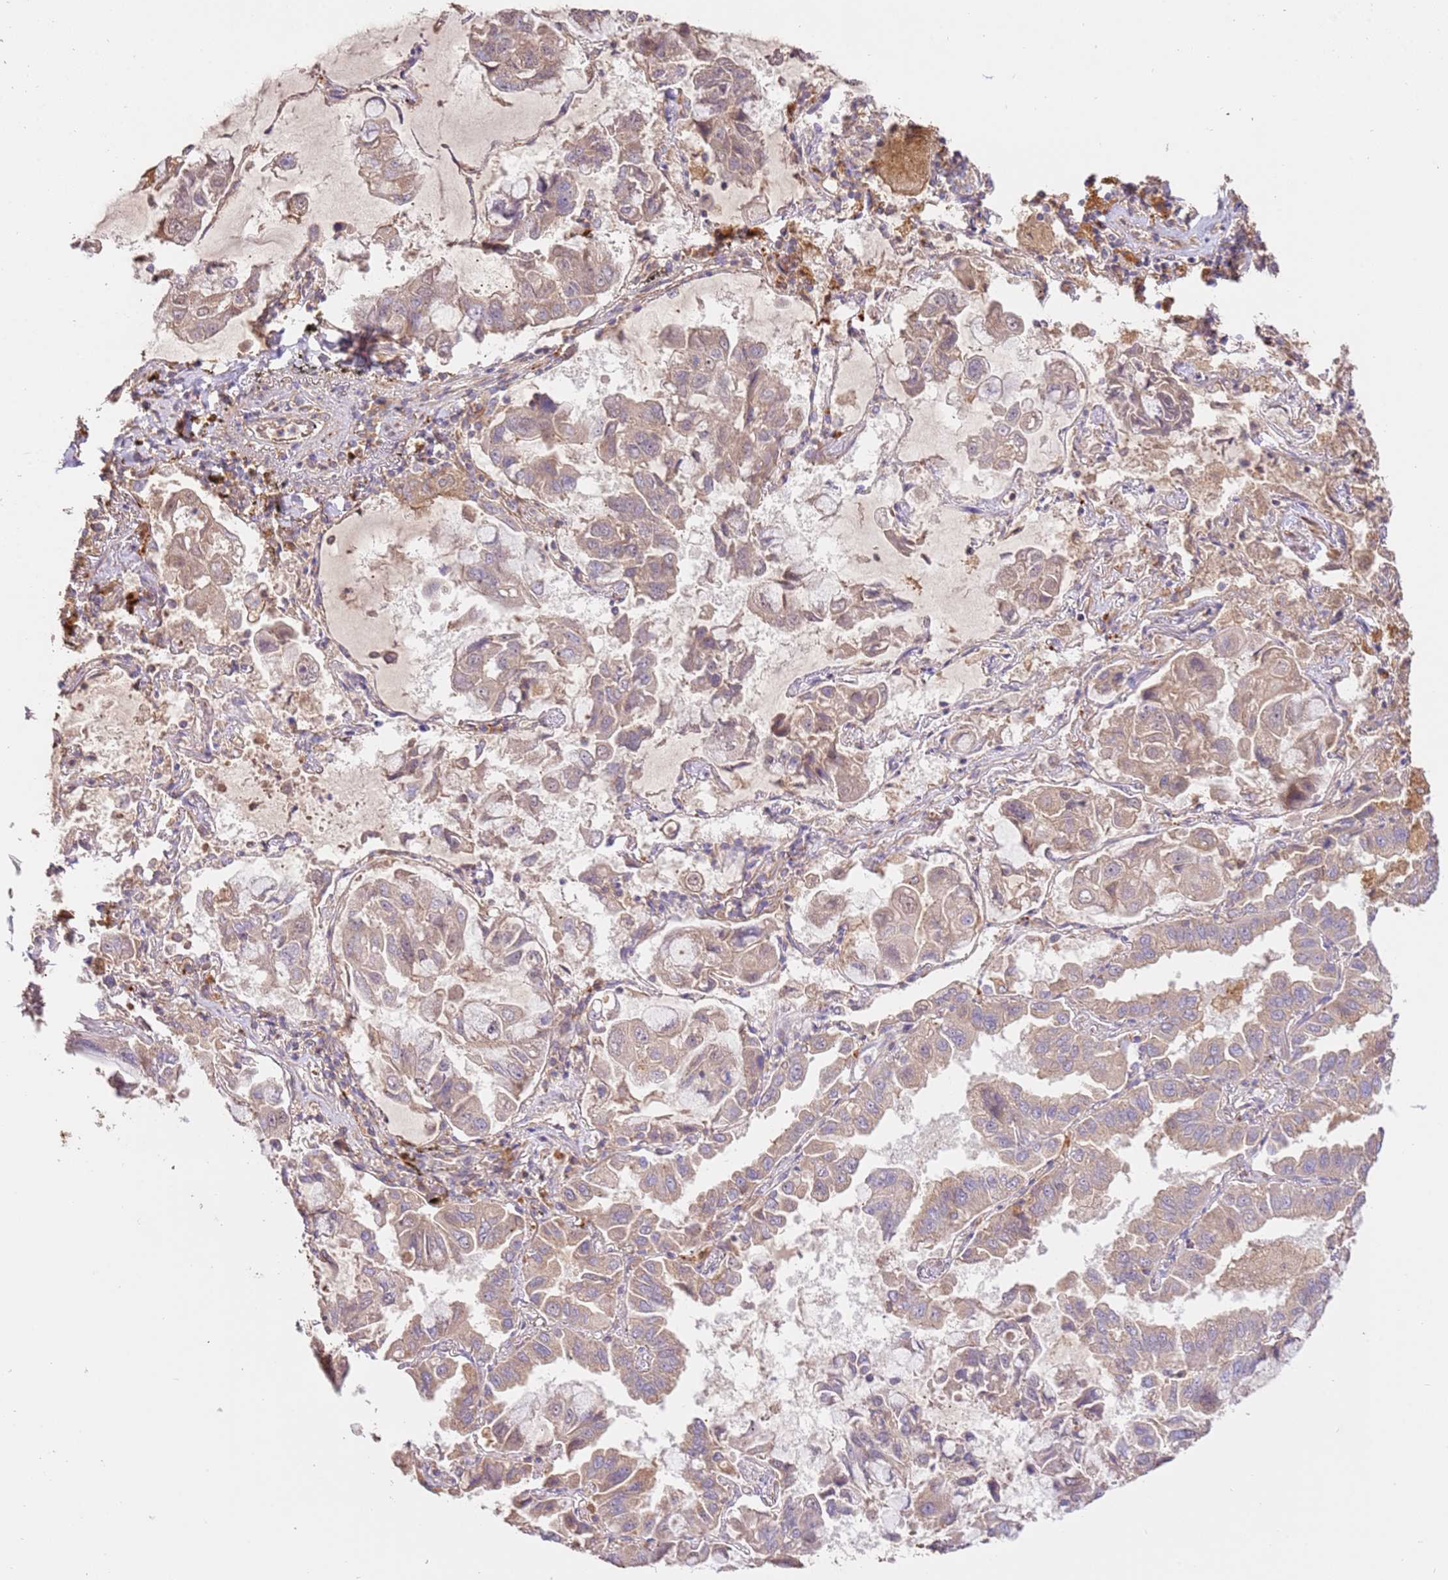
{"staining": {"intensity": "weak", "quantity": "<25%", "location": "cytoplasmic/membranous"}, "tissue": "lung cancer", "cell_type": "Tumor cells", "image_type": "cancer", "snomed": [{"axis": "morphology", "description": "Adenocarcinoma, NOS"}, {"axis": "topography", "description": "Lung"}], "caption": "The image reveals no significant staining in tumor cells of lung cancer.", "gene": "CEP55", "patient": {"sex": "male", "age": 64}}